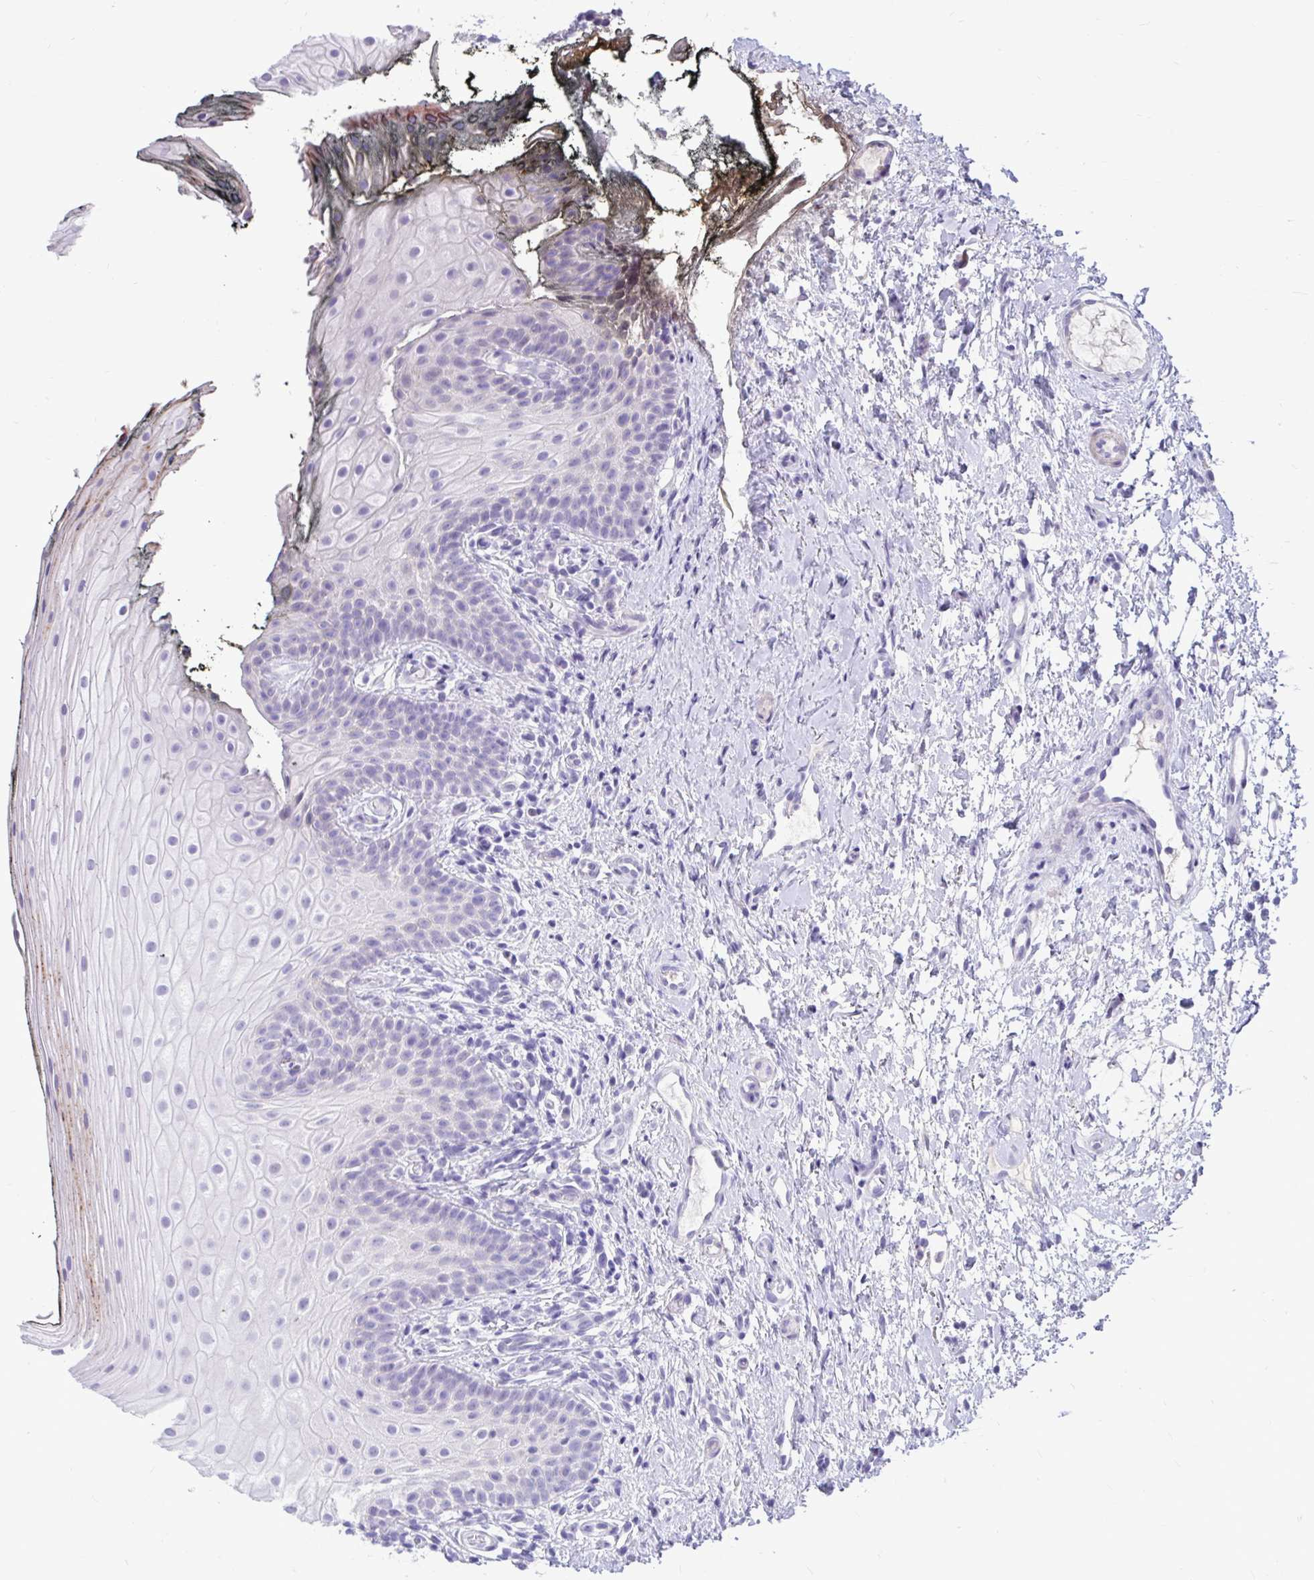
{"staining": {"intensity": "weak", "quantity": "<25%", "location": "nuclear"}, "tissue": "oral mucosa", "cell_type": "Squamous epithelial cells", "image_type": "normal", "snomed": [{"axis": "morphology", "description": "Normal tissue, NOS"}, {"axis": "topography", "description": "Oral tissue"}], "caption": "A histopathology image of human oral mucosa is negative for staining in squamous epithelial cells. Brightfield microscopy of immunohistochemistry stained with DAB (3,3'-diaminobenzidine) (brown) and hematoxylin (blue), captured at high magnification.", "gene": "NHLH2", "patient": {"sex": "male", "age": 75}}